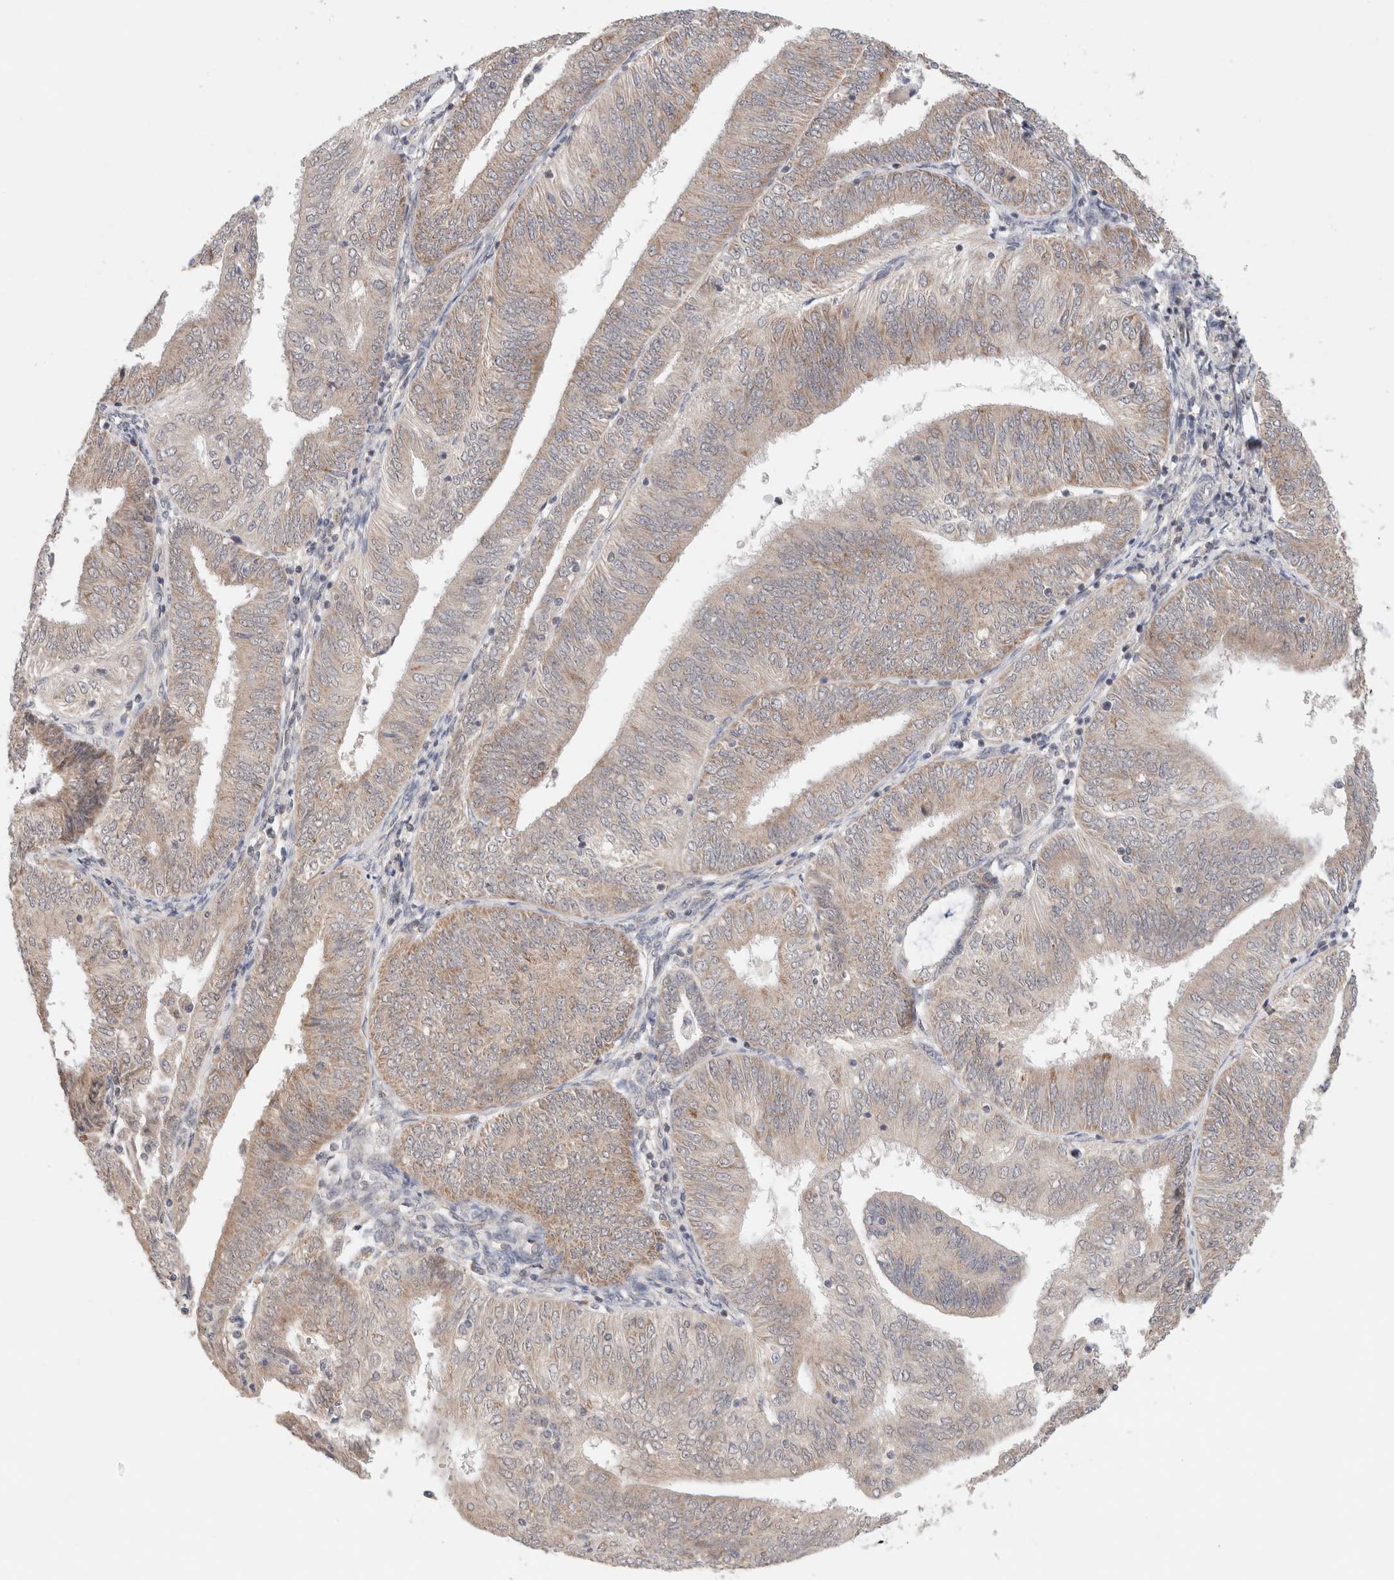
{"staining": {"intensity": "moderate", "quantity": "25%-75%", "location": "cytoplasmic/membranous"}, "tissue": "endometrial cancer", "cell_type": "Tumor cells", "image_type": "cancer", "snomed": [{"axis": "morphology", "description": "Adenocarcinoma, NOS"}, {"axis": "topography", "description": "Endometrium"}], "caption": "A brown stain labels moderate cytoplasmic/membranous positivity of a protein in endometrial cancer tumor cells.", "gene": "ERI3", "patient": {"sex": "female", "age": 58}}